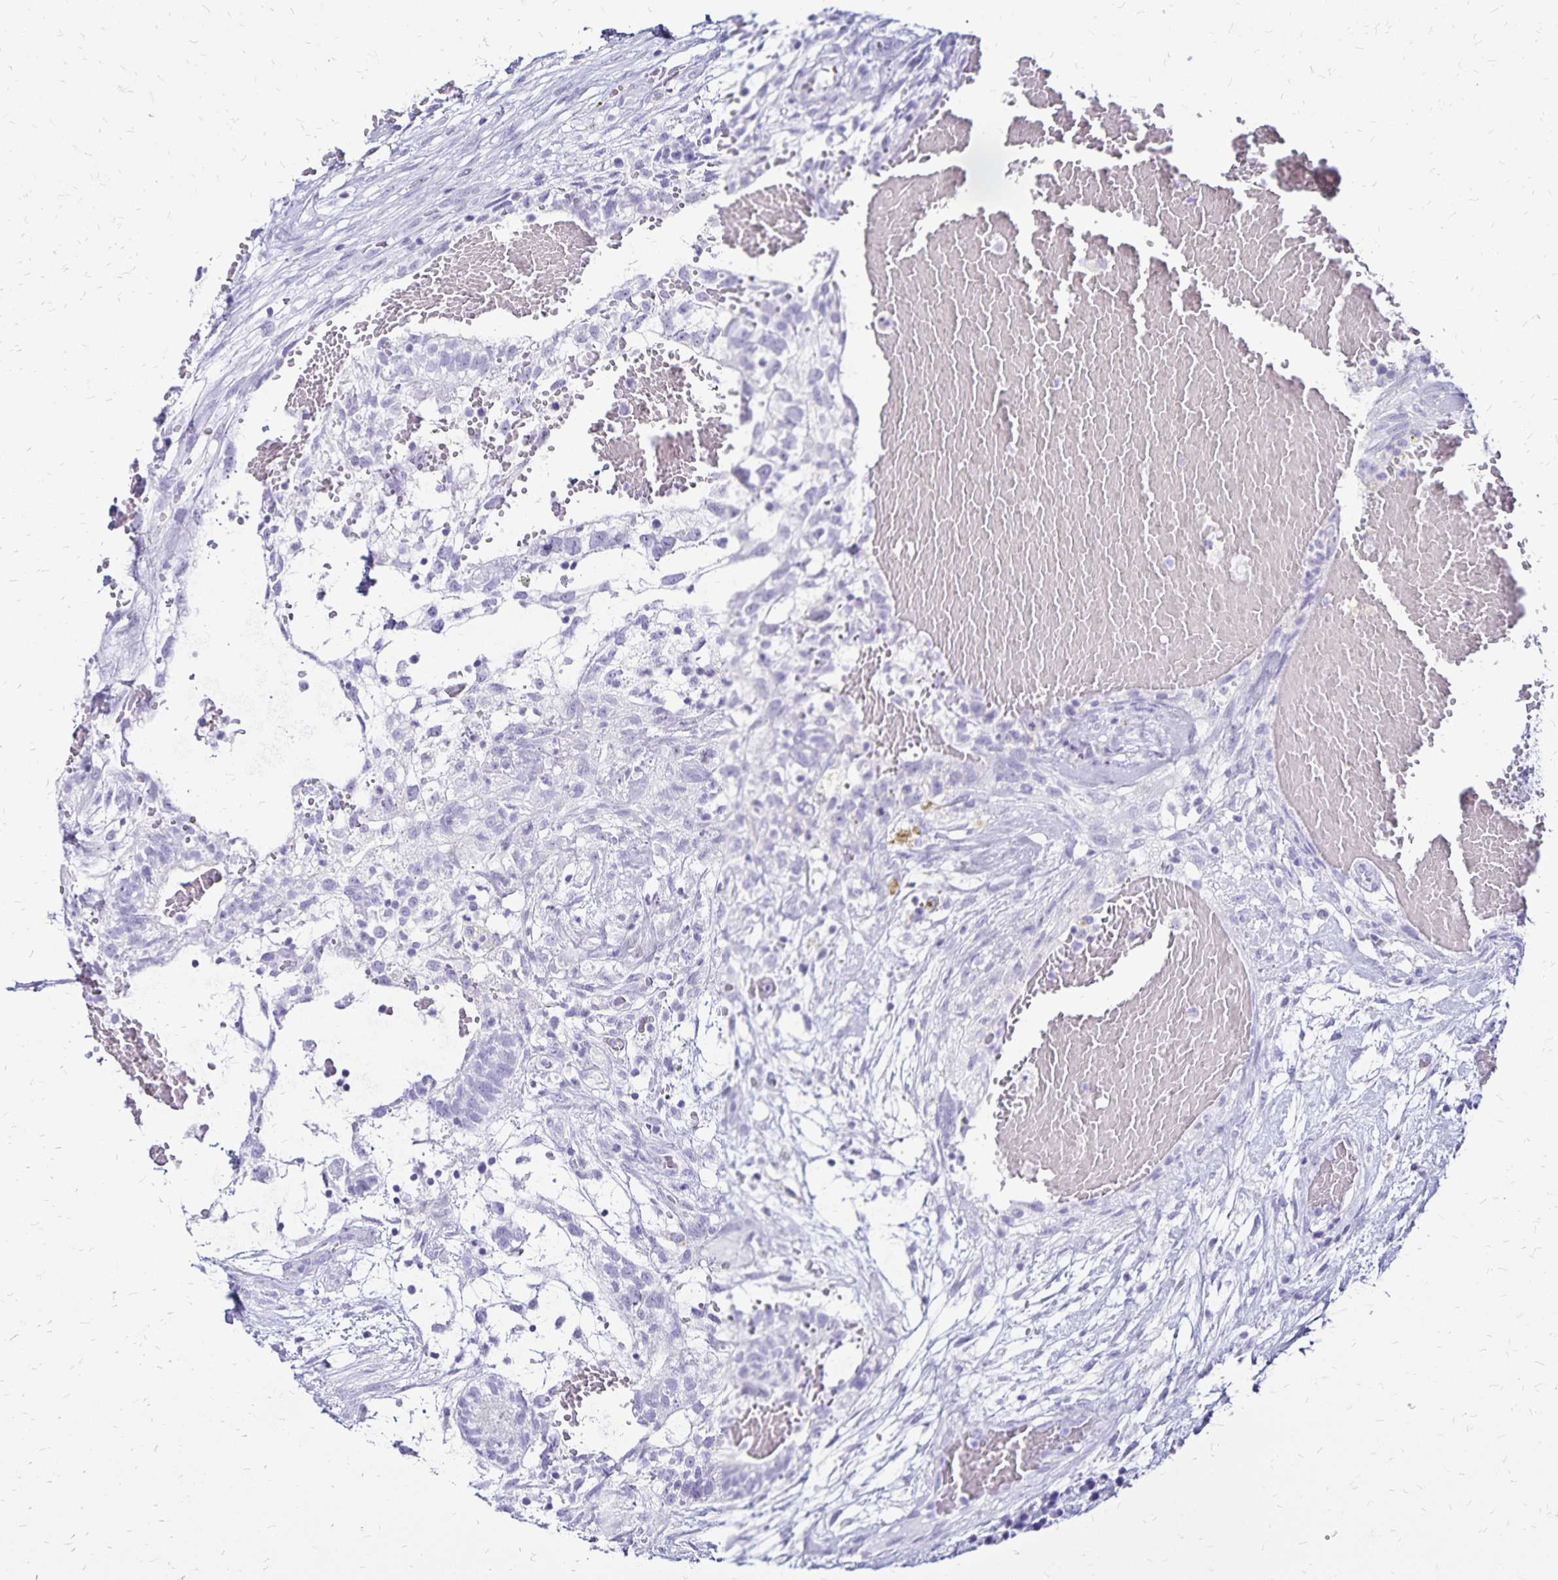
{"staining": {"intensity": "negative", "quantity": "none", "location": "none"}, "tissue": "testis cancer", "cell_type": "Tumor cells", "image_type": "cancer", "snomed": [{"axis": "morphology", "description": "Normal tissue, NOS"}, {"axis": "morphology", "description": "Carcinoma, Embryonal, NOS"}, {"axis": "topography", "description": "Testis"}], "caption": "This is an IHC micrograph of testis cancer. There is no staining in tumor cells.", "gene": "LIN28B", "patient": {"sex": "male", "age": 32}}